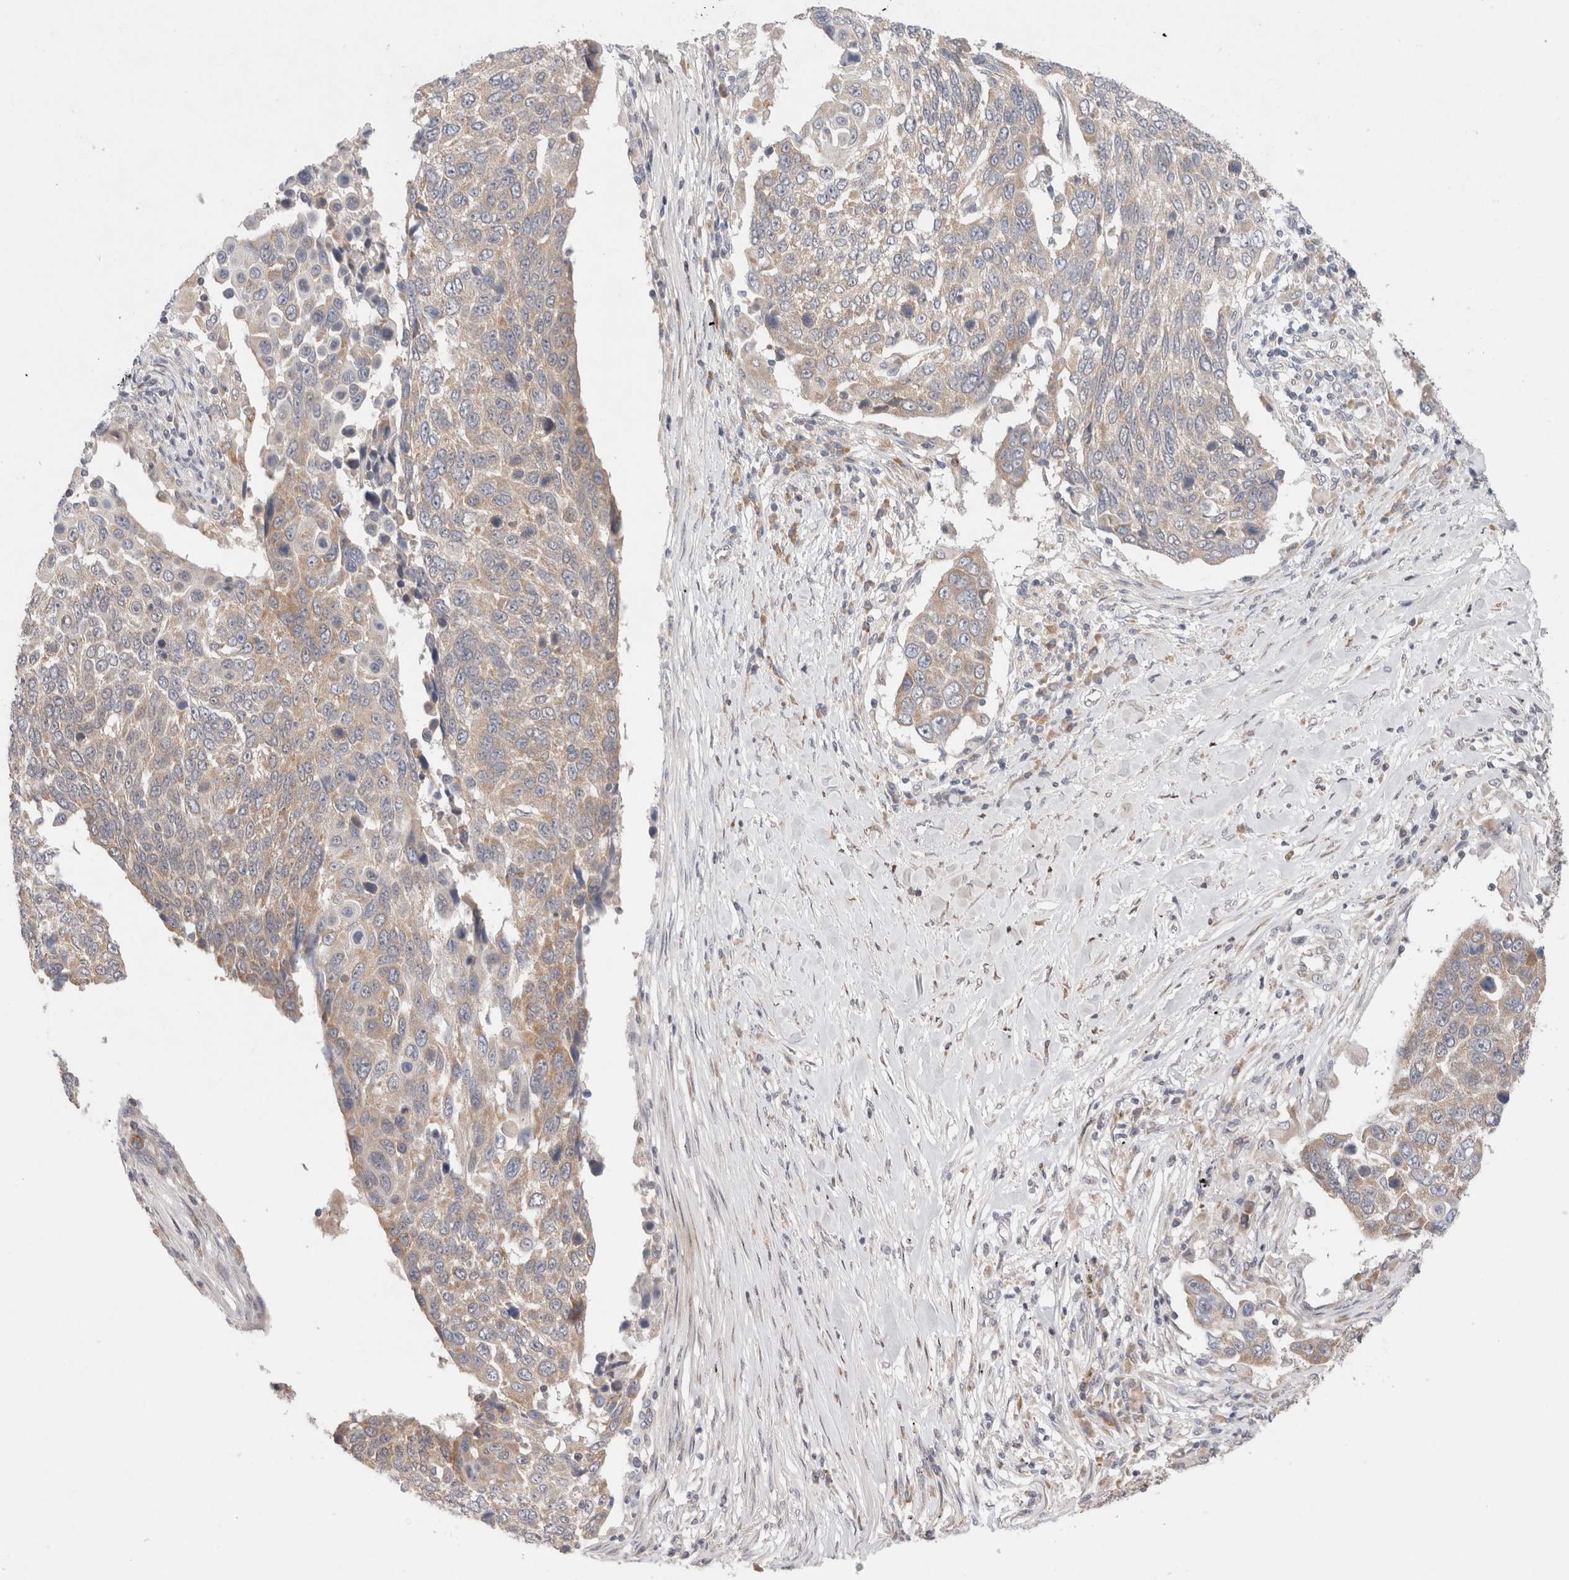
{"staining": {"intensity": "weak", "quantity": "<25%", "location": "cytoplasmic/membranous"}, "tissue": "lung cancer", "cell_type": "Tumor cells", "image_type": "cancer", "snomed": [{"axis": "morphology", "description": "Squamous cell carcinoma, NOS"}, {"axis": "topography", "description": "Lung"}], "caption": "Human squamous cell carcinoma (lung) stained for a protein using immunohistochemistry reveals no expression in tumor cells.", "gene": "ERI3", "patient": {"sex": "male", "age": 66}}